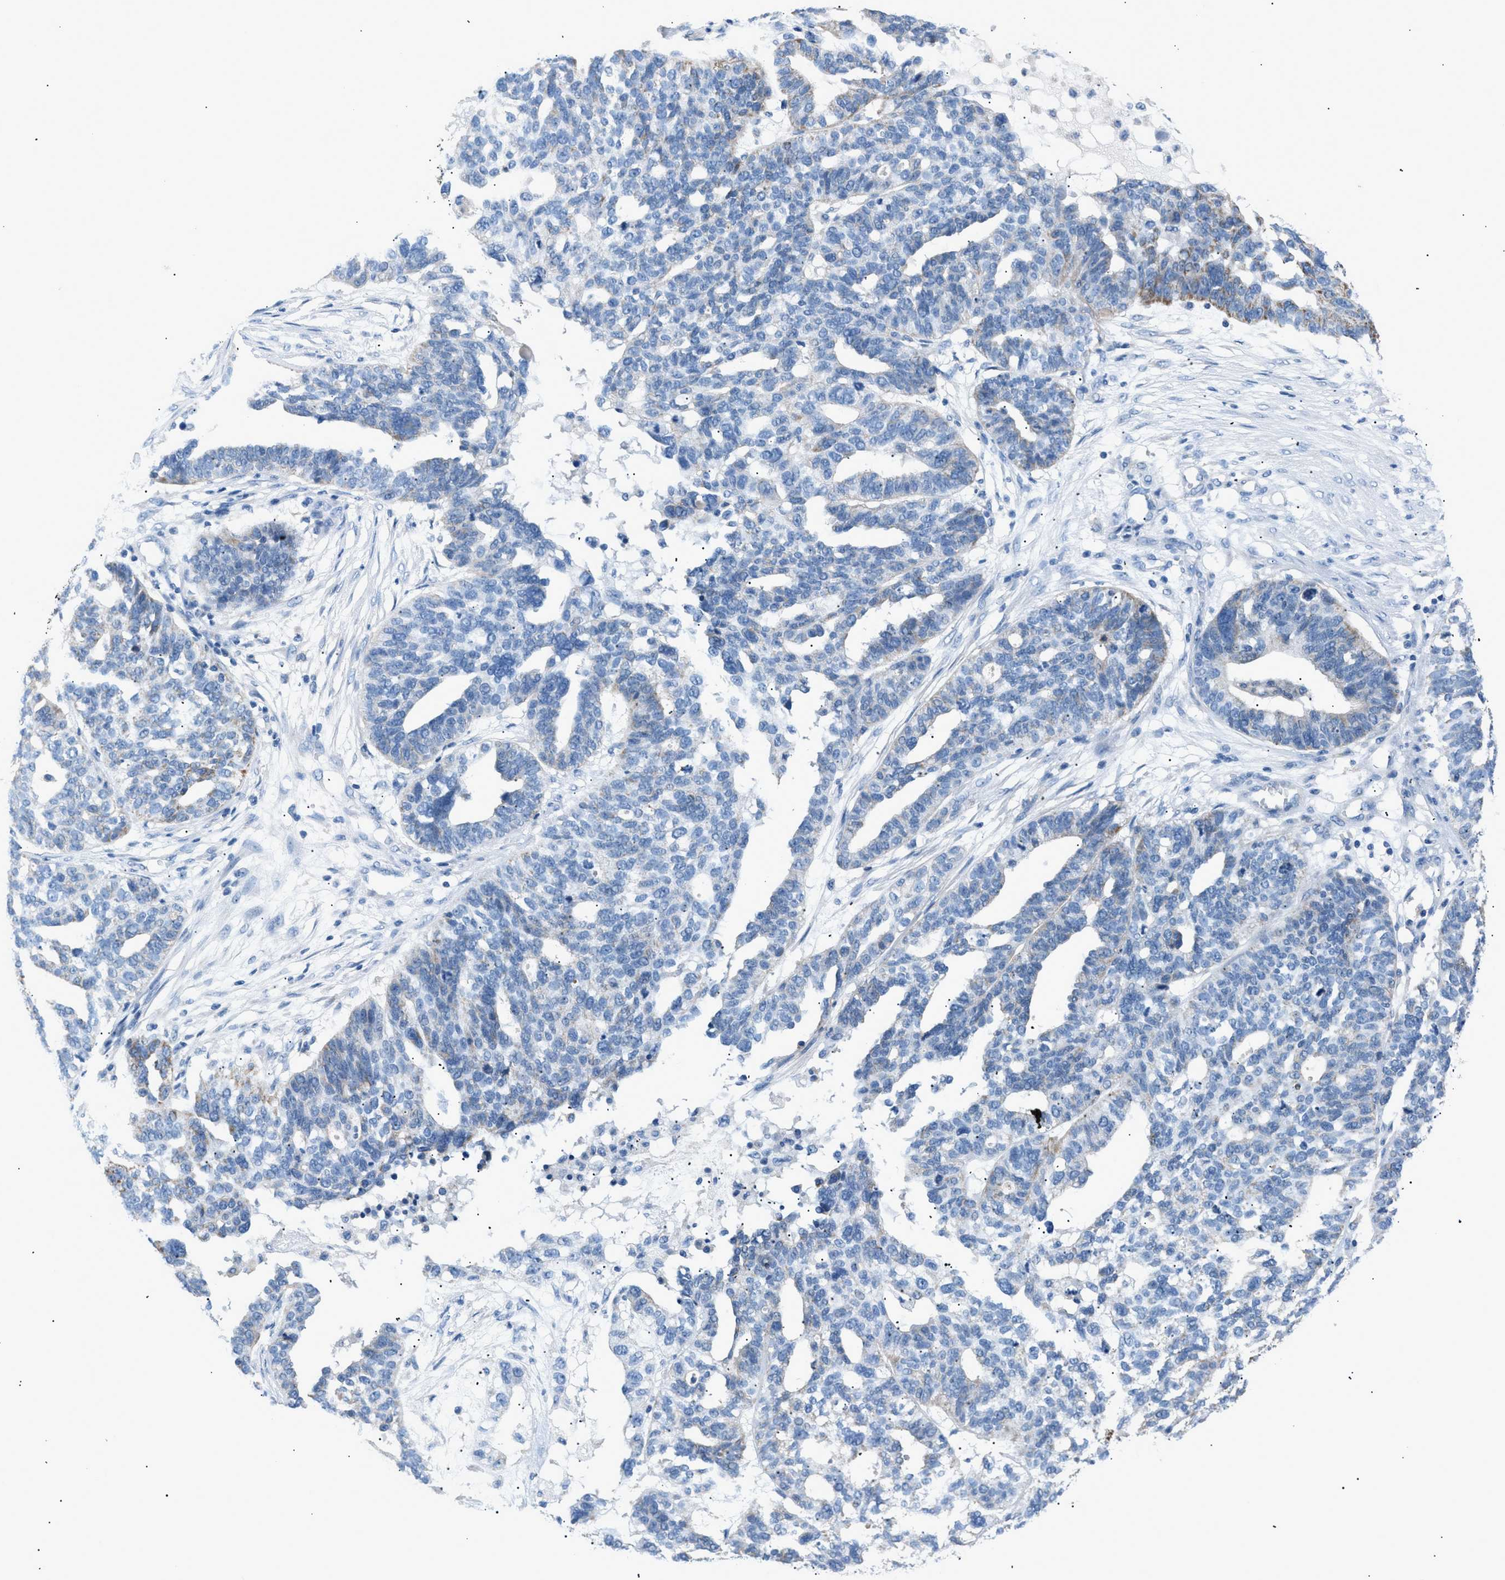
{"staining": {"intensity": "negative", "quantity": "none", "location": "none"}, "tissue": "ovarian cancer", "cell_type": "Tumor cells", "image_type": "cancer", "snomed": [{"axis": "morphology", "description": "Cystadenocarcinoma, serous, NOS"}, {"axis": "topography", "description": "Ovary"}], "caption": "Photomicrograph shows no significant protein staining in tumor cells of ovarian serous cystadenocarcinoma.", "gene": "ILDR1", "patient": {"sex": "female", "age": 59}}